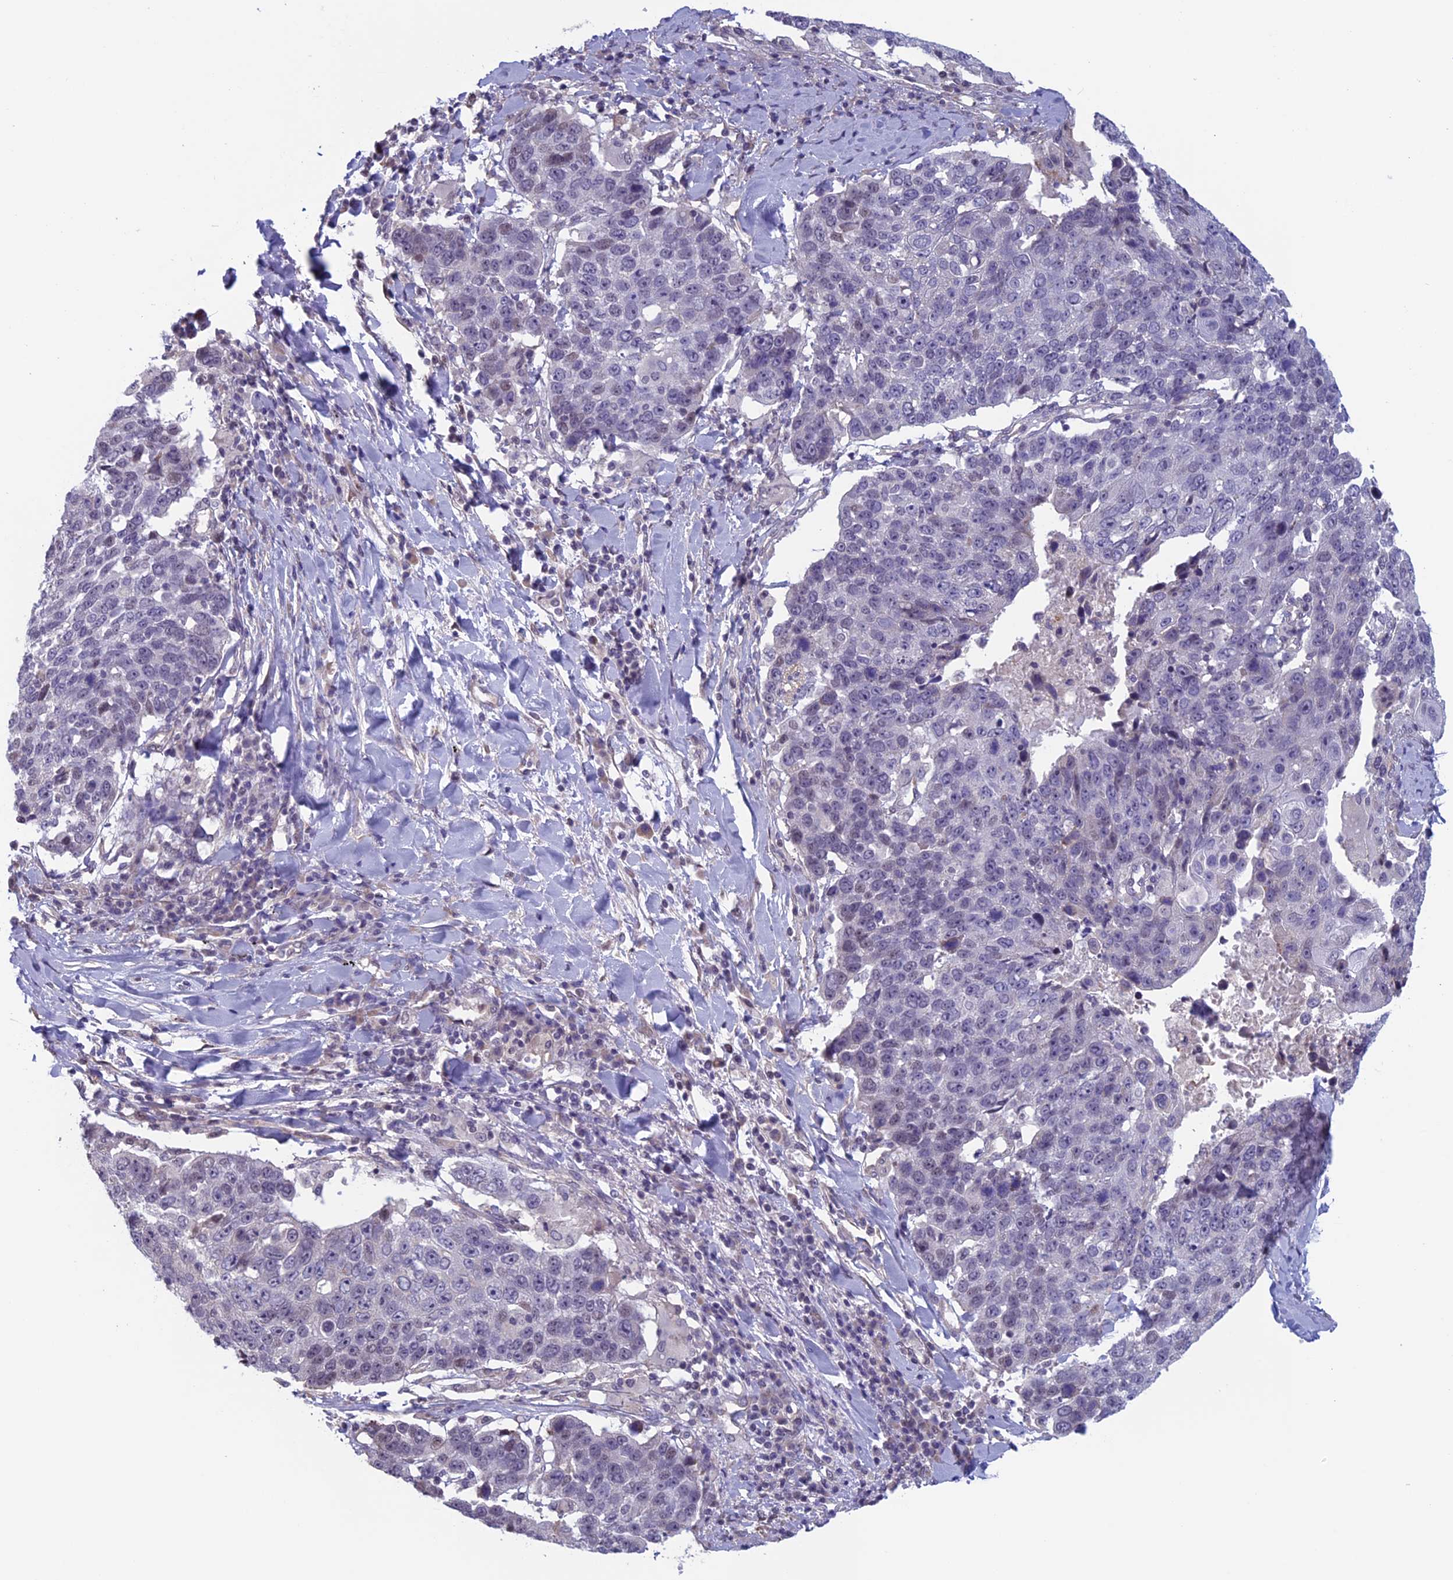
{"staining": {"intensity": "negative", "quantity": "none", "location": "none"}, "tissue": "lung cancer", "cell_type": "Tumor cells", "image_type": "cancer", "snomed": [{"axis": "morphology", "description": "Squamous cell carcinoma, NOS"}, {"axis": "topography", "description": "Lung"}], "caption": "There is no significant positivity in tumor cells of squamous cell carcinoma (lung).", "gene": "SLC1A6", "patient": {"sex": "male", "age": 66}}